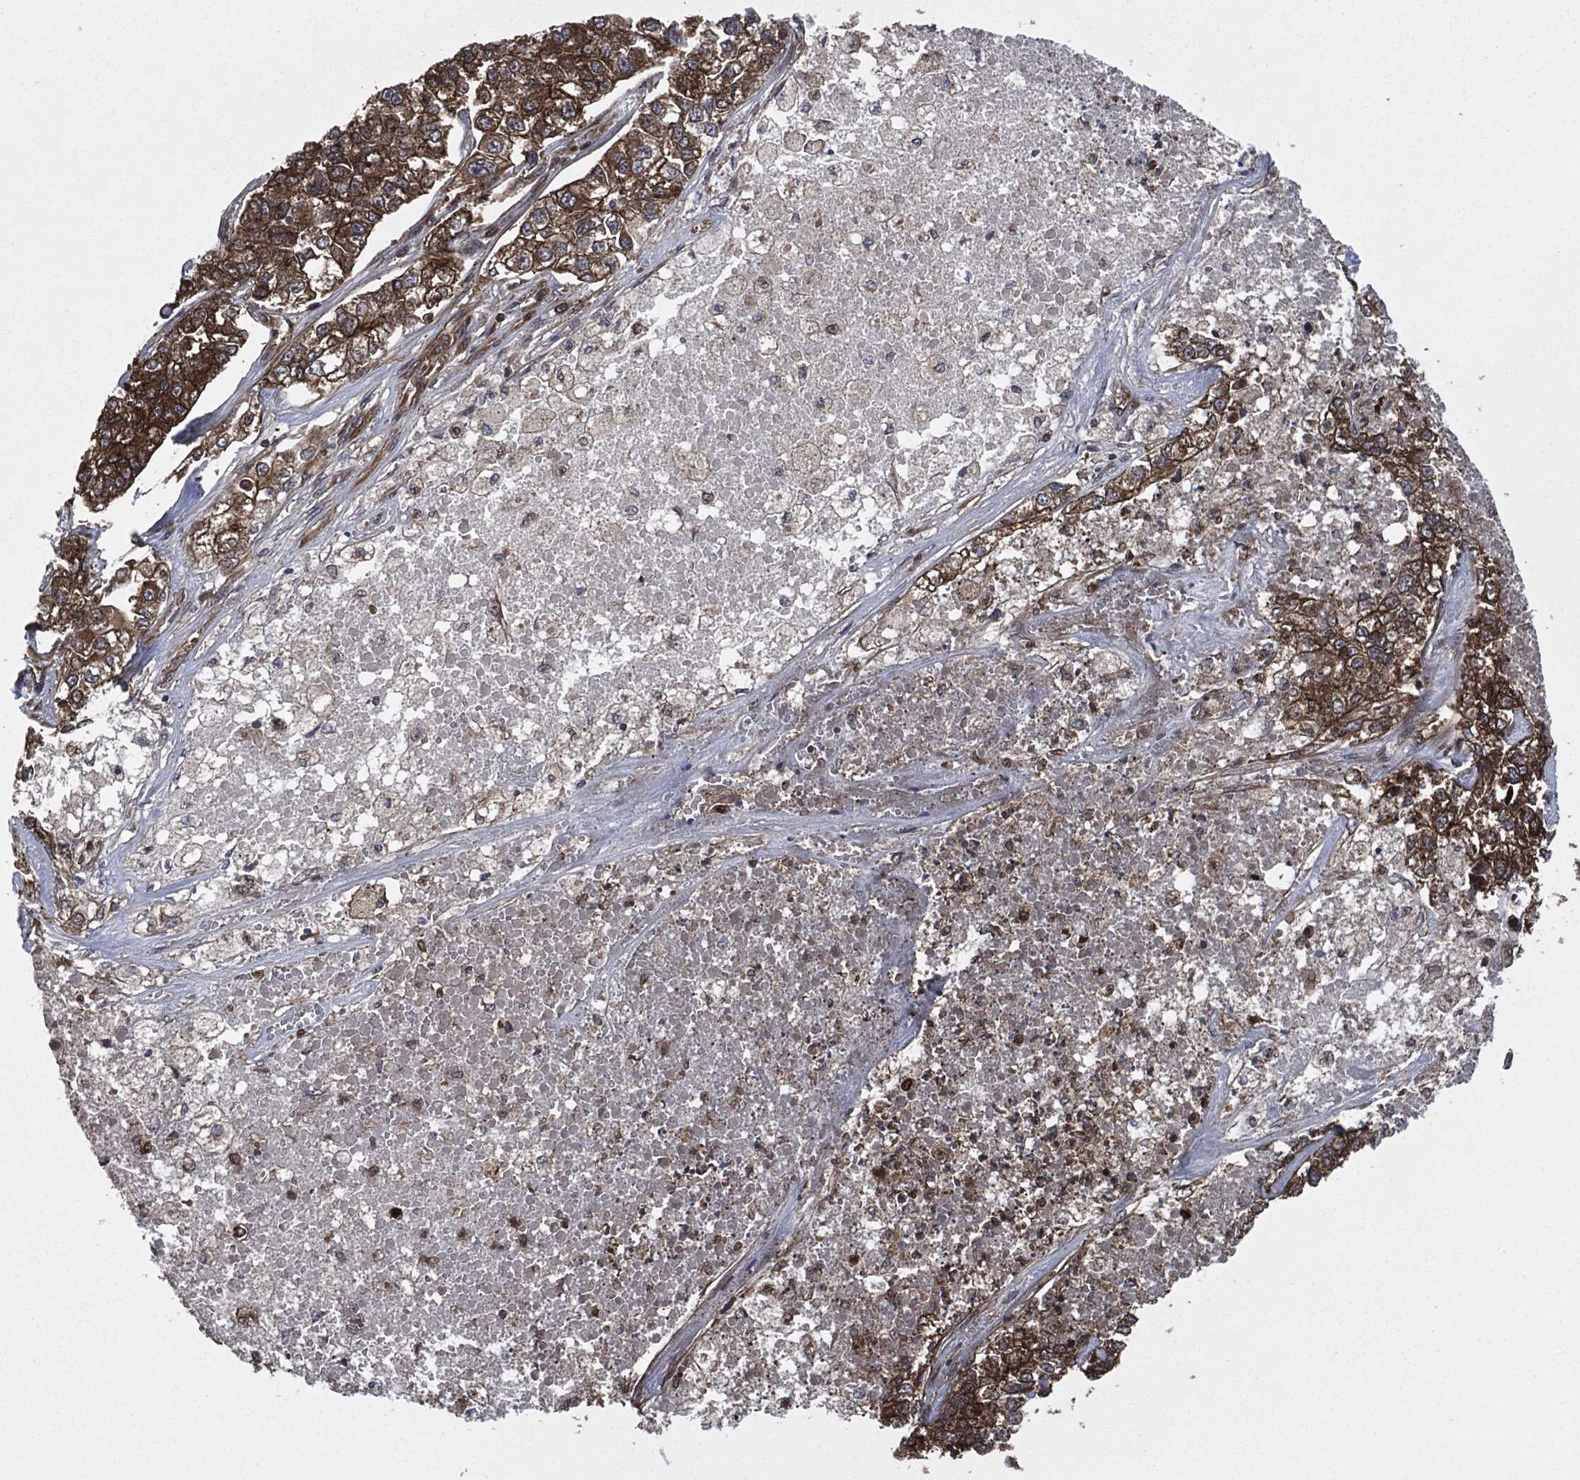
{"staining": {"intensity": "strong", "quantity": ">75%", "location": "cytoplasmic/membranous"}, "tissue": "lung cancer", "cell_type": "Tumor cells", "image_type": "cancer", "snomed": [{"axis": "morphology", "description": "Adenocarcinoma, NOS"}, {"axis": "topography", "description": "Lung"}], "caption": "A brown stain shows strong cytoplasmic/membranous positivity of a protein in lung adenocarcinoma tumor cells.", "gene": "RAP1GDS1", "patient": {"sex": "male", "age": 49}}